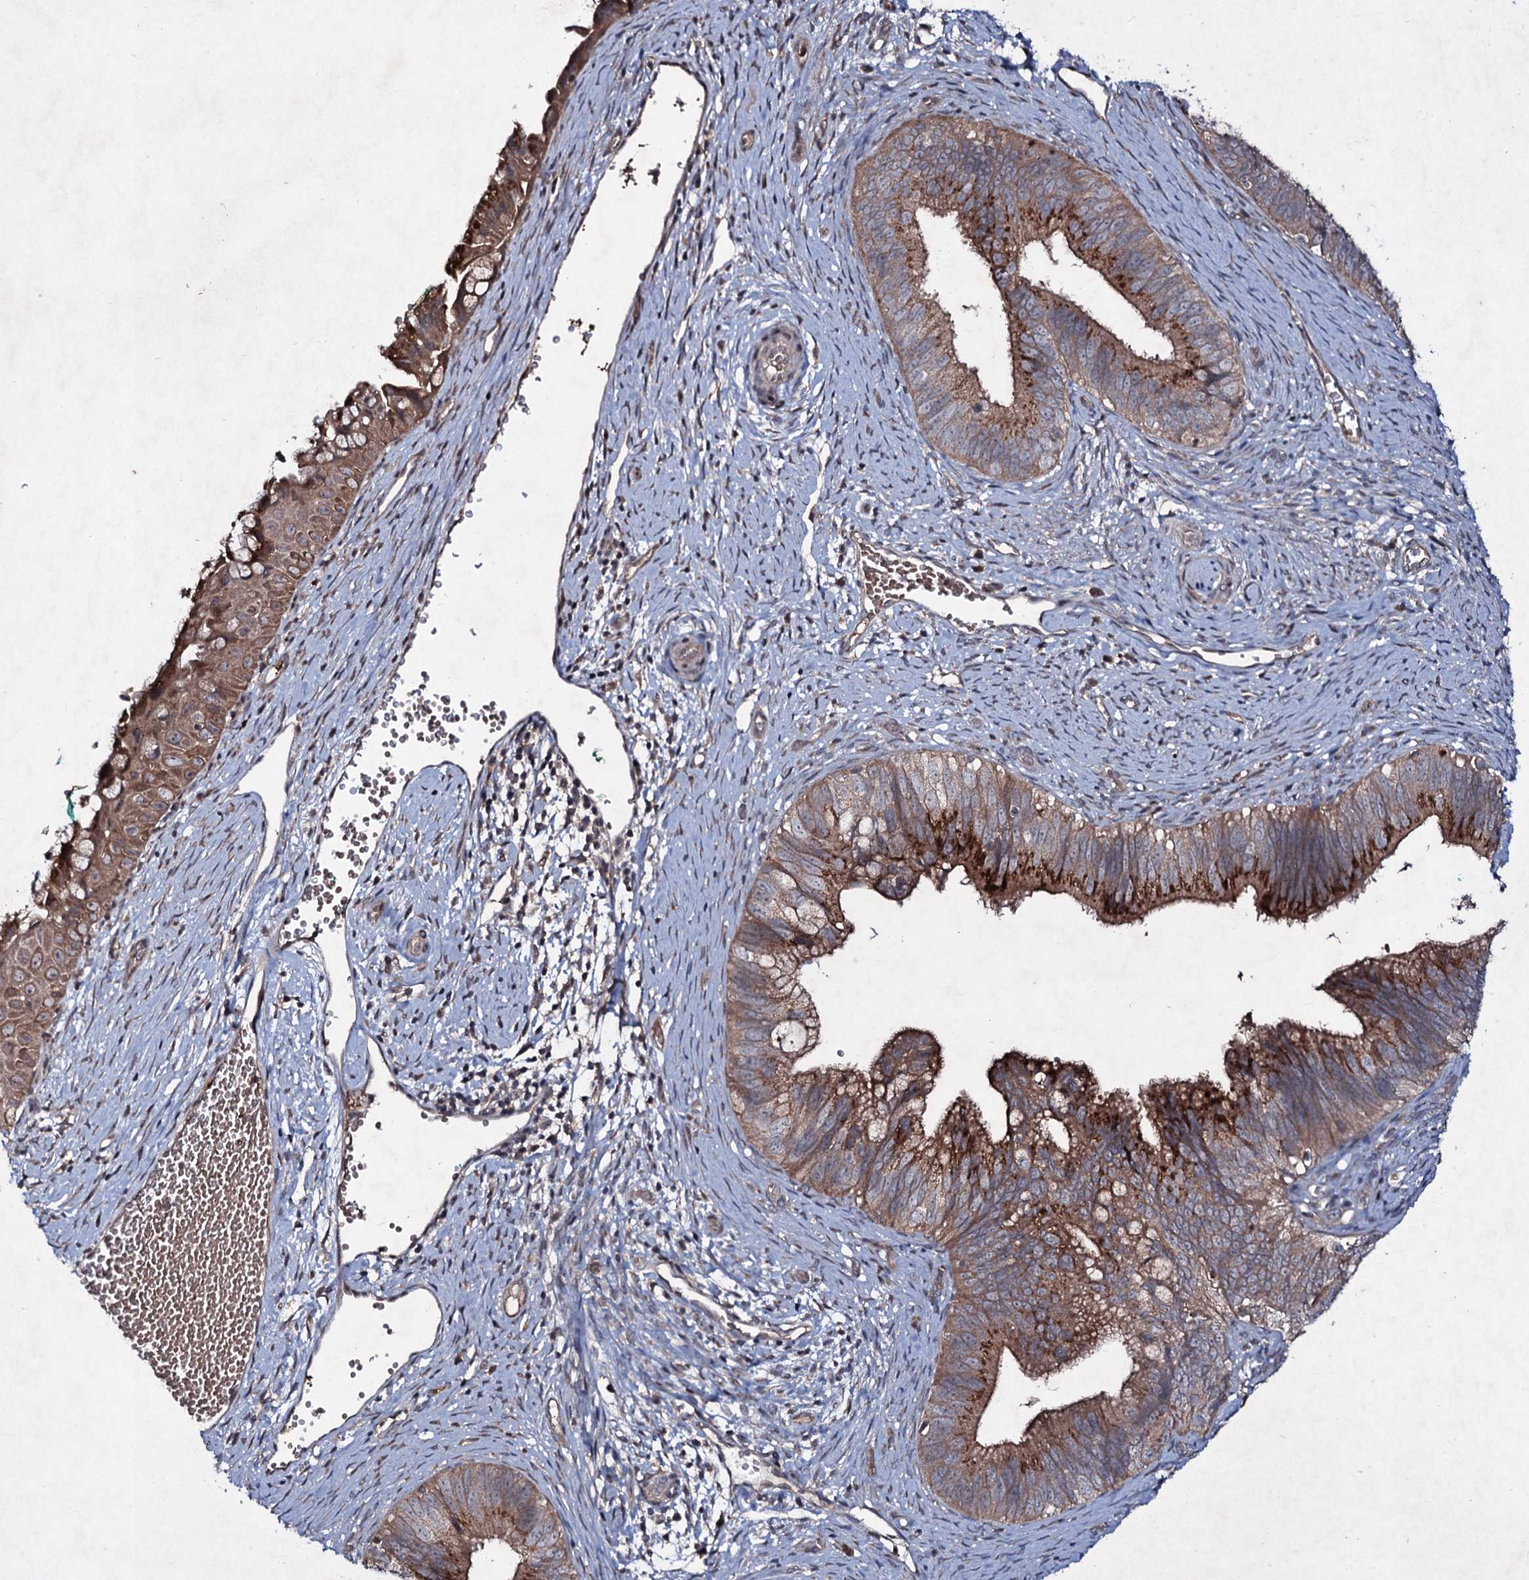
{"staining": {"intensity": "strong", "quantity": ">75%", "location": "cytoplasmic/membranous"}, "tissue": "cervical cancer", "cell_type": "Tumor cells", "image_type": "cancer", "snomed": [{"axis": "morphology", "description": "Adenocarcinoma, NOS"}, {"axis": "topography", "description": "Cervix"}], "caption": "Tumor cells reveal high levels of strong cytoplasmic/membranous staining in approximately >75% of cells in human cervical adenocarcinoma. (DAB = brown stain, brightfield microscopy at high magnification).", "gene": "SNAP23", "patient": {"sex": "female", "age": 42}}